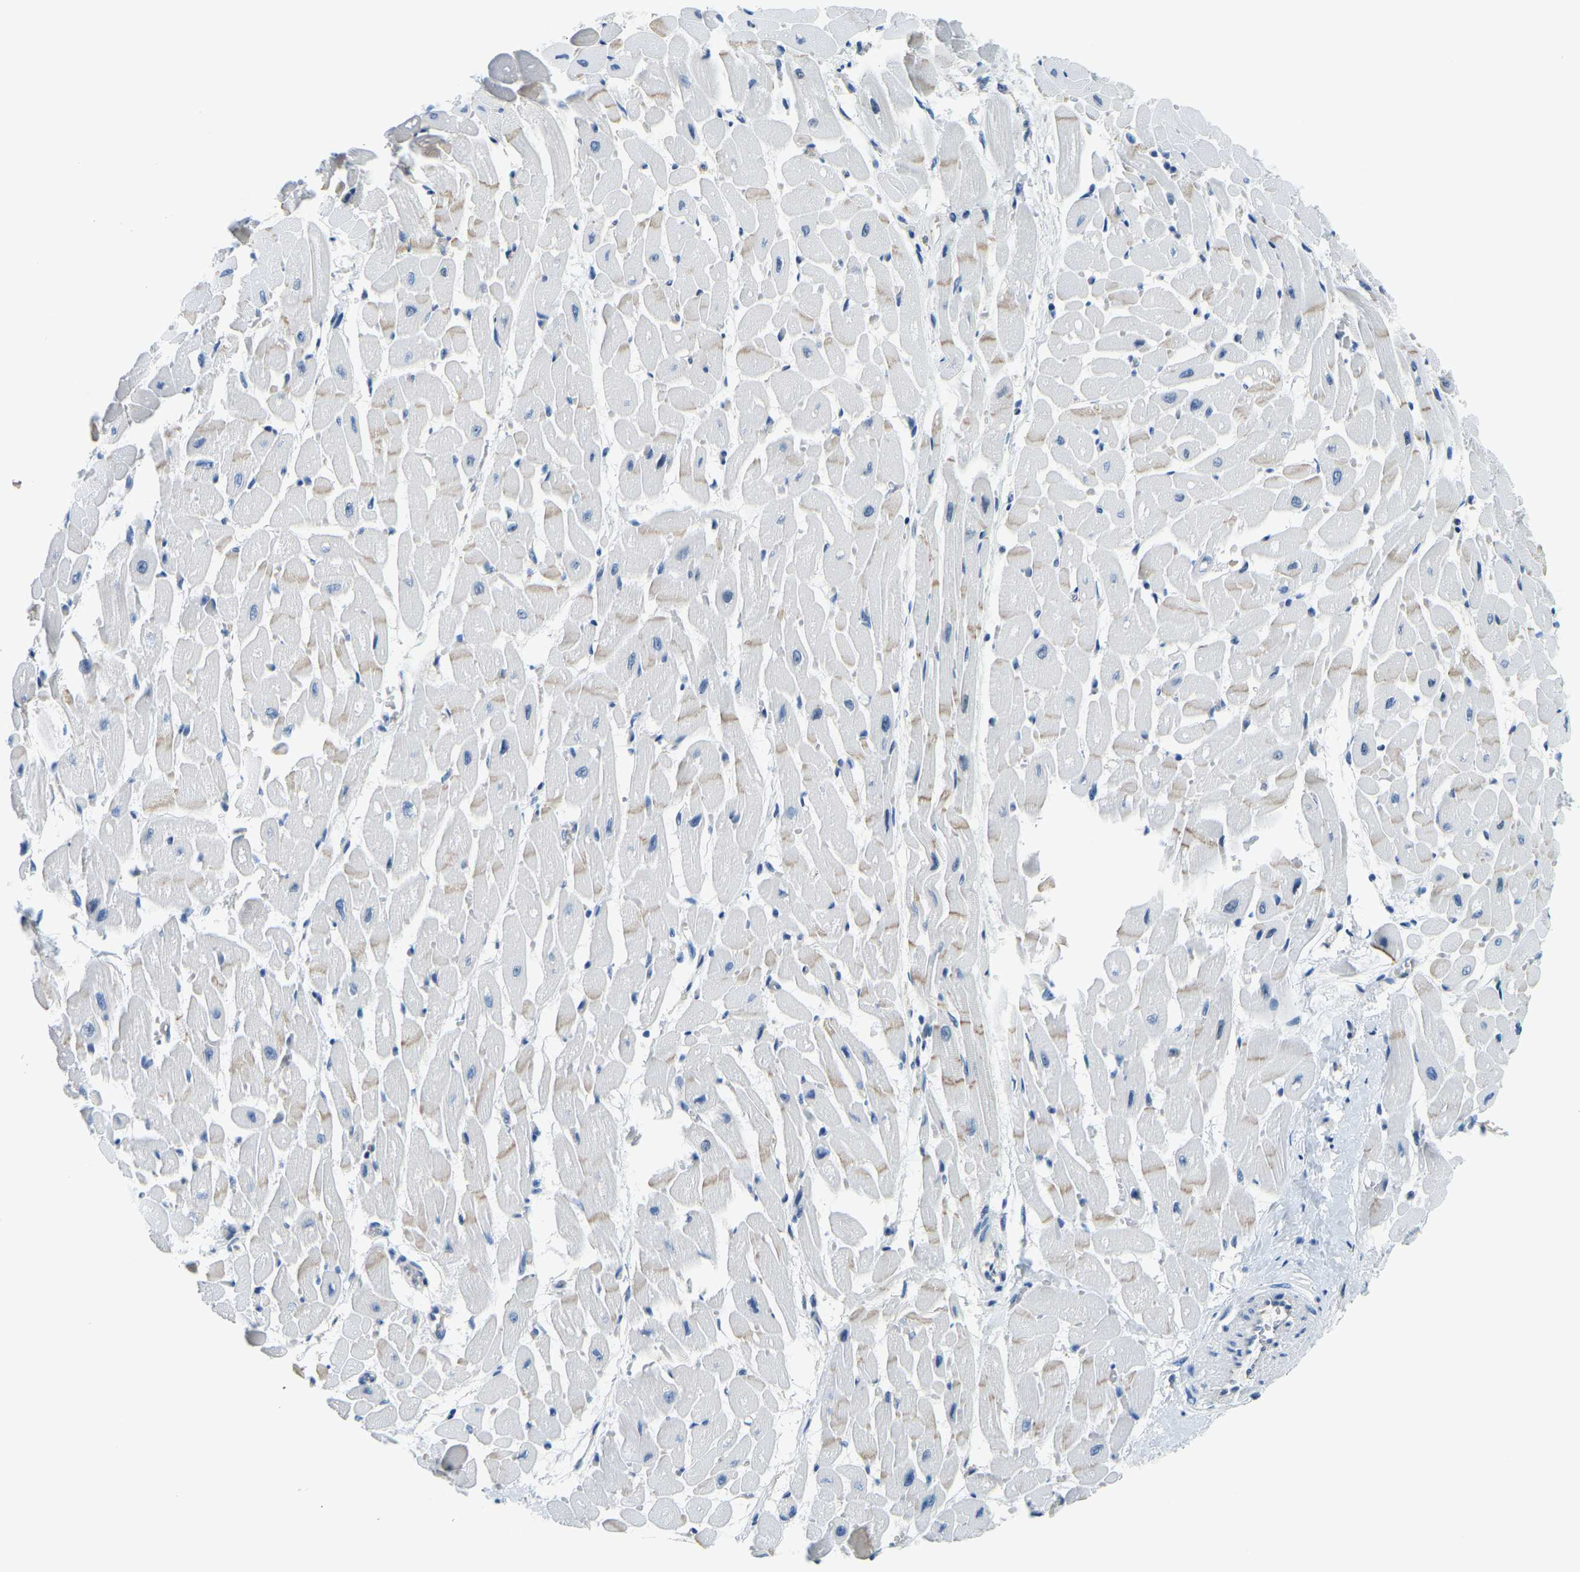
{"staining": {"intensity": "negative", "quantity": "none", "location": "none"}, "tissue": "heart muscle", "cell_type": "Cardiomyocytes", "image_type": "normal", "snomed": [{"axis": "morphology", "description": "Normal tissue, NOS"}, {"axis": "topography", "description": "Heart"}], "caption": "Micrograph shows no protein expression in cardiomyocytes of benign heart muscle. Nuclei are stained in blue.", "gene": "RRP1", "patient": {"sex": "male", "age": 45}}